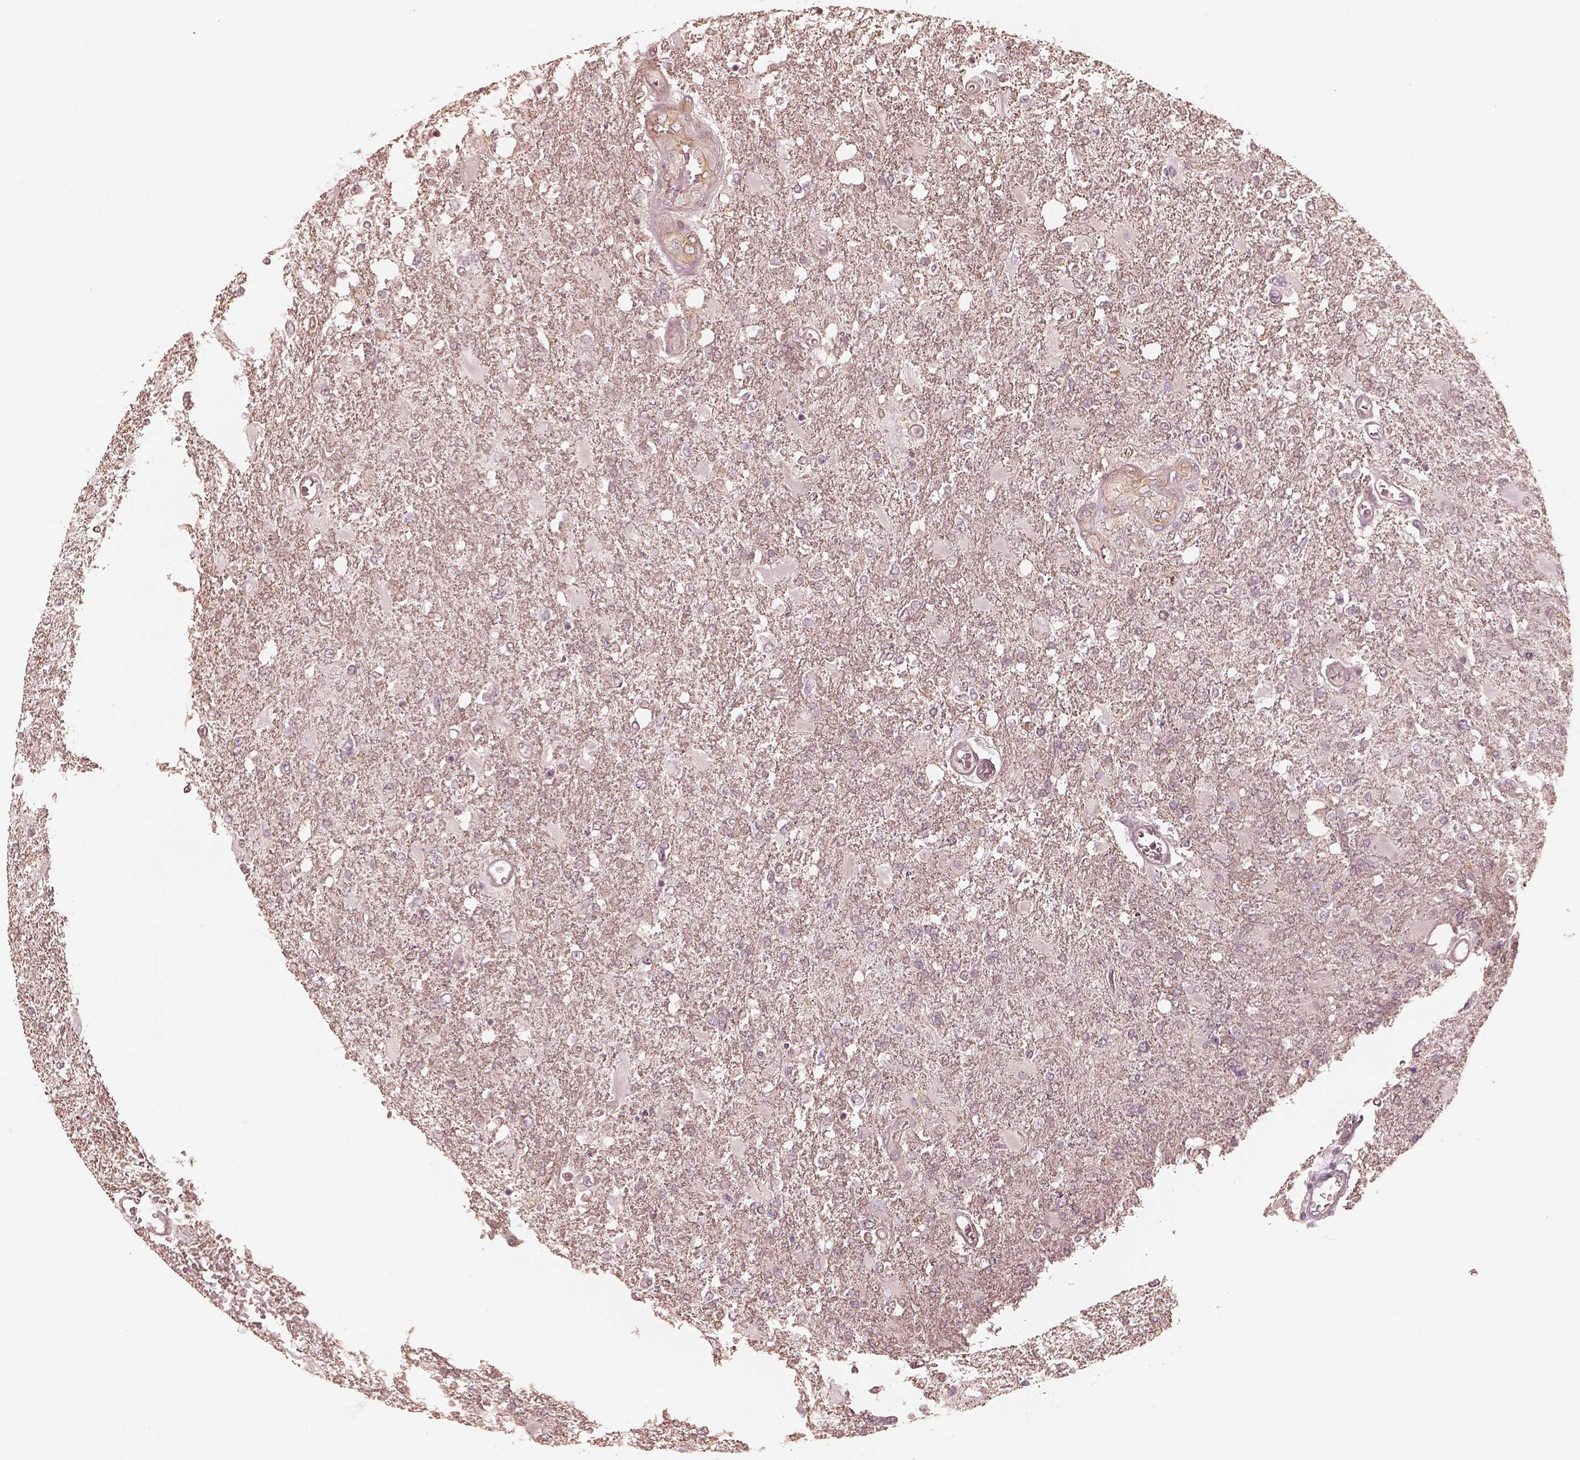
{"staining": {"intensity": "negative", "quantity": "none", "location": "none"}, "tissue": "glioma", "cell_type": "Tumor cells", "image_type": "cancer", "snomed": [{"axis": "morphology", "description": "Glioma, malignant, High grade"}, {"axis": "topography", "description": "Cerebral cortex"}], "caption": "High power microscopy image of an IHC image of glioma, revealing no significant staining in tumor cells. (Immunohistochemistry (ihc), brightfield microscopy, high magnification).", "gene": "KIF5C", "patient": {"sex": "male", "age": 79}}